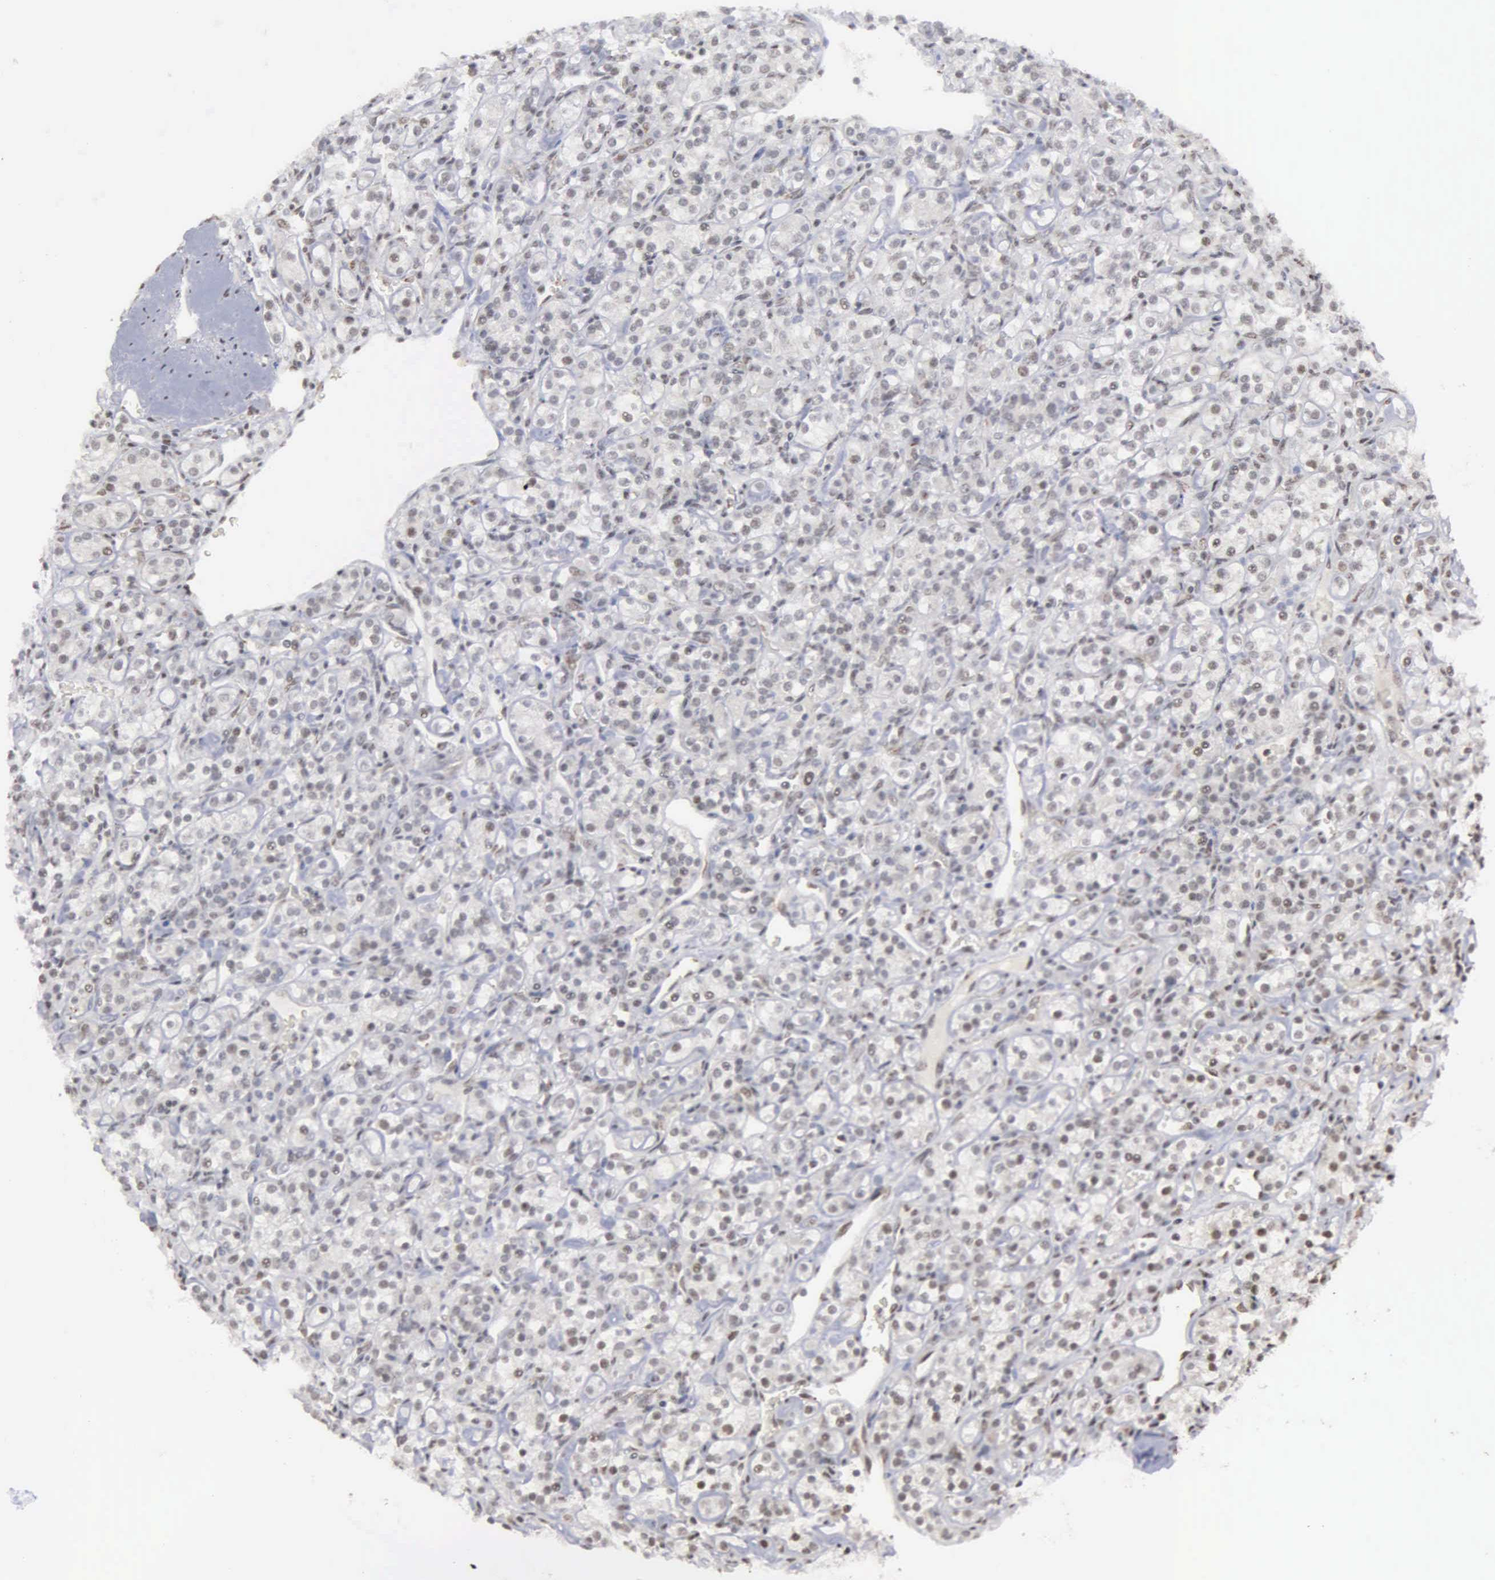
{"staining": {"intensity": "weak", "quantity": "<25%", "location": "cytoplasmic/membranous,nuclear"}, "tissue": "renal cancer", "cell_type": "Tumor cells", "image_type": "cancer", "snomed": [{"axis": "morphology", "description": "Adenocarcinoma, NOS"}, {"axis": "topography", "description": "Kidney"}], "caption": "This is an immunohistochemistry photomicrograph of renal cancer (adenocarcinoma). There is no expression in tumor cells.", "gene": "GTF2A1", "patient": {"sex": "male", "age": 77}}